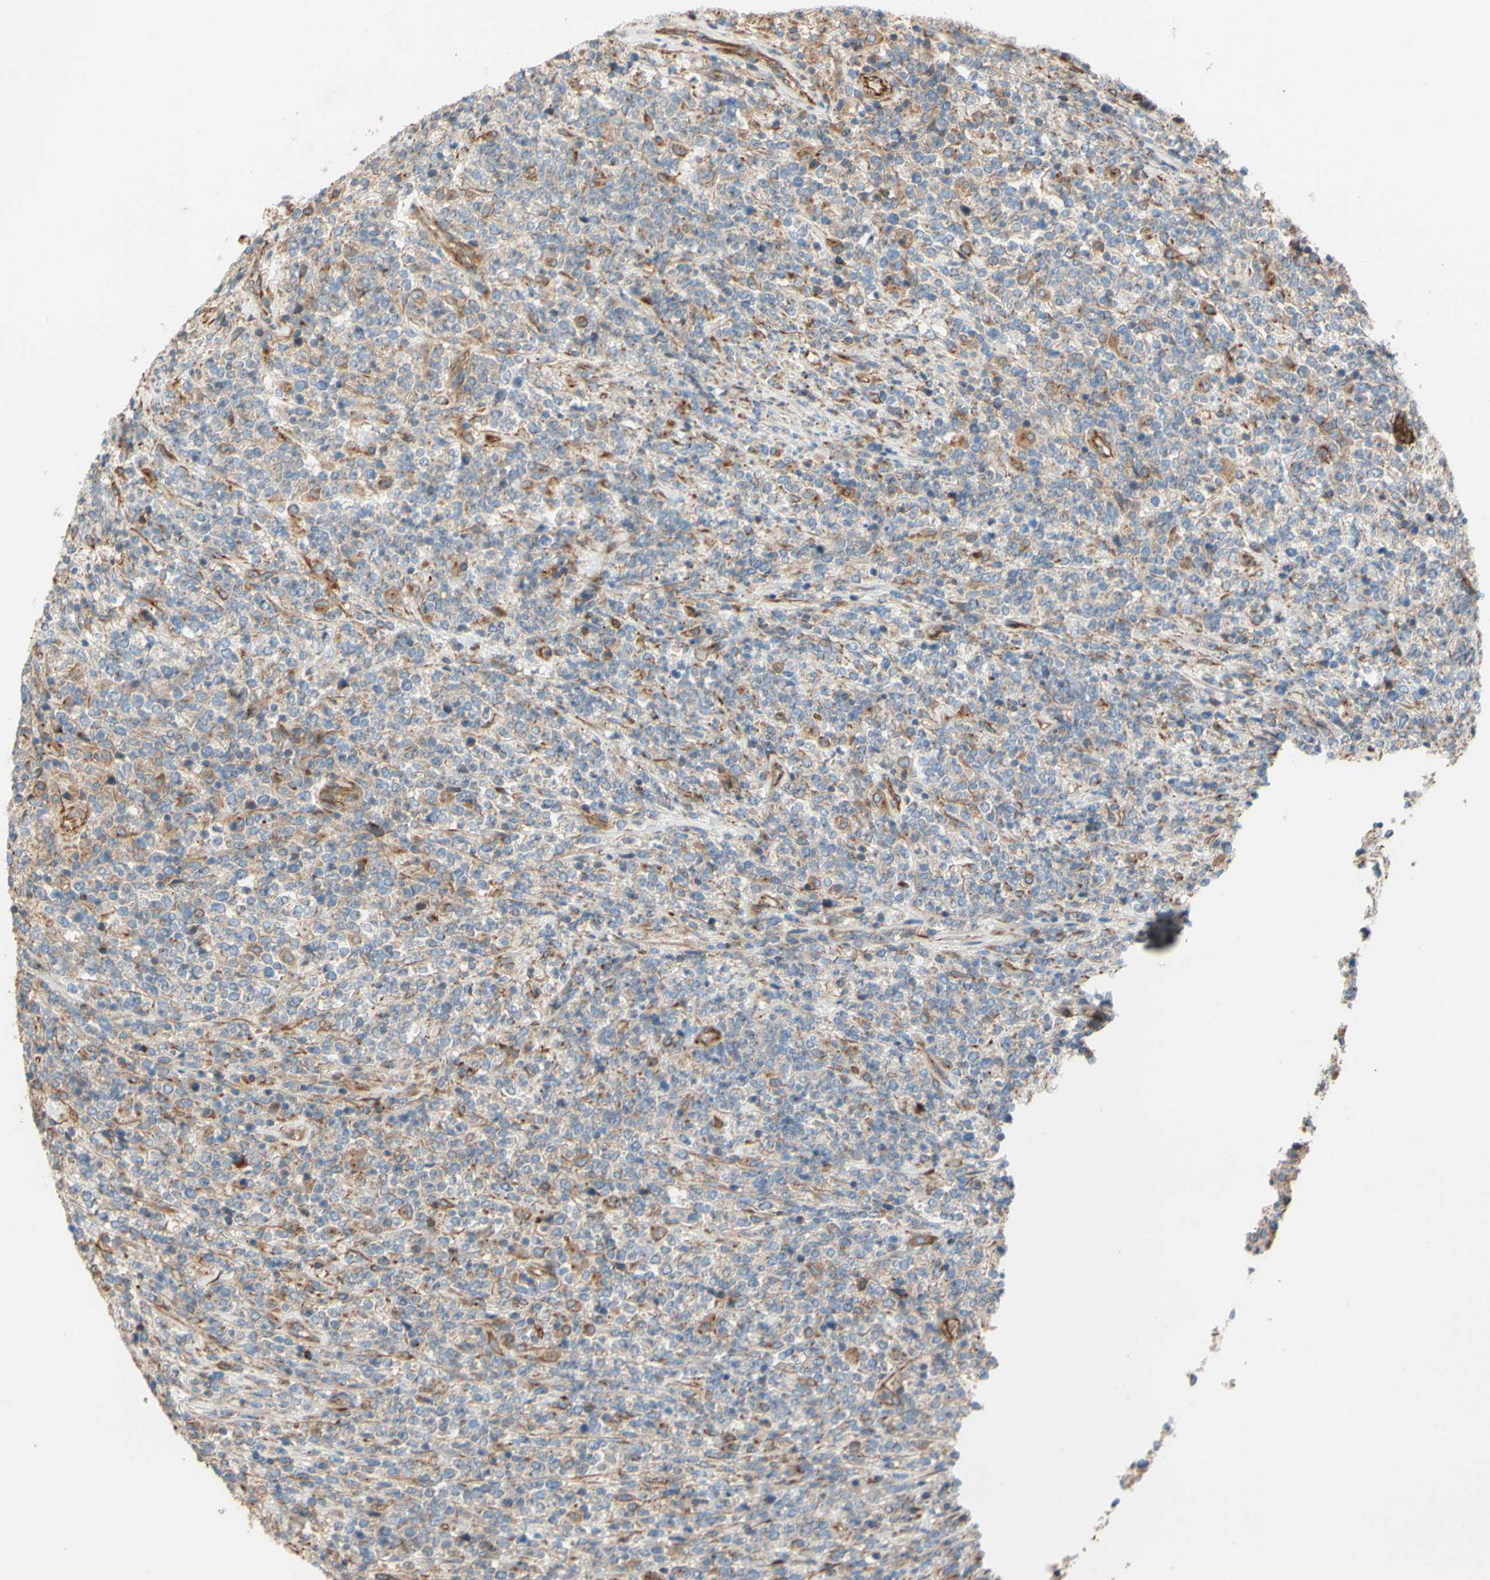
{"staining": {"intensity": "moderate", "quantity": ">75%", "location": "cytoplasmic/membranous"}, "tissue": "lymphoma", "cell_type": "Tumor cells", "image_type": "cancer", "snomed": [{"axis": "morphology", "description": "Malignant lymphoma, non-Hodgkin's type, High grade"}, {"axis": "topography", "description": "Soft tissue"}], "caption": "Lymphoma stained with a brown dye reveals moderate cytoplasmic/membranous positive staining in about >75% of tumor cells.", "gene": "C1orf43", "patient": {"sex": "male", "age": 18}}